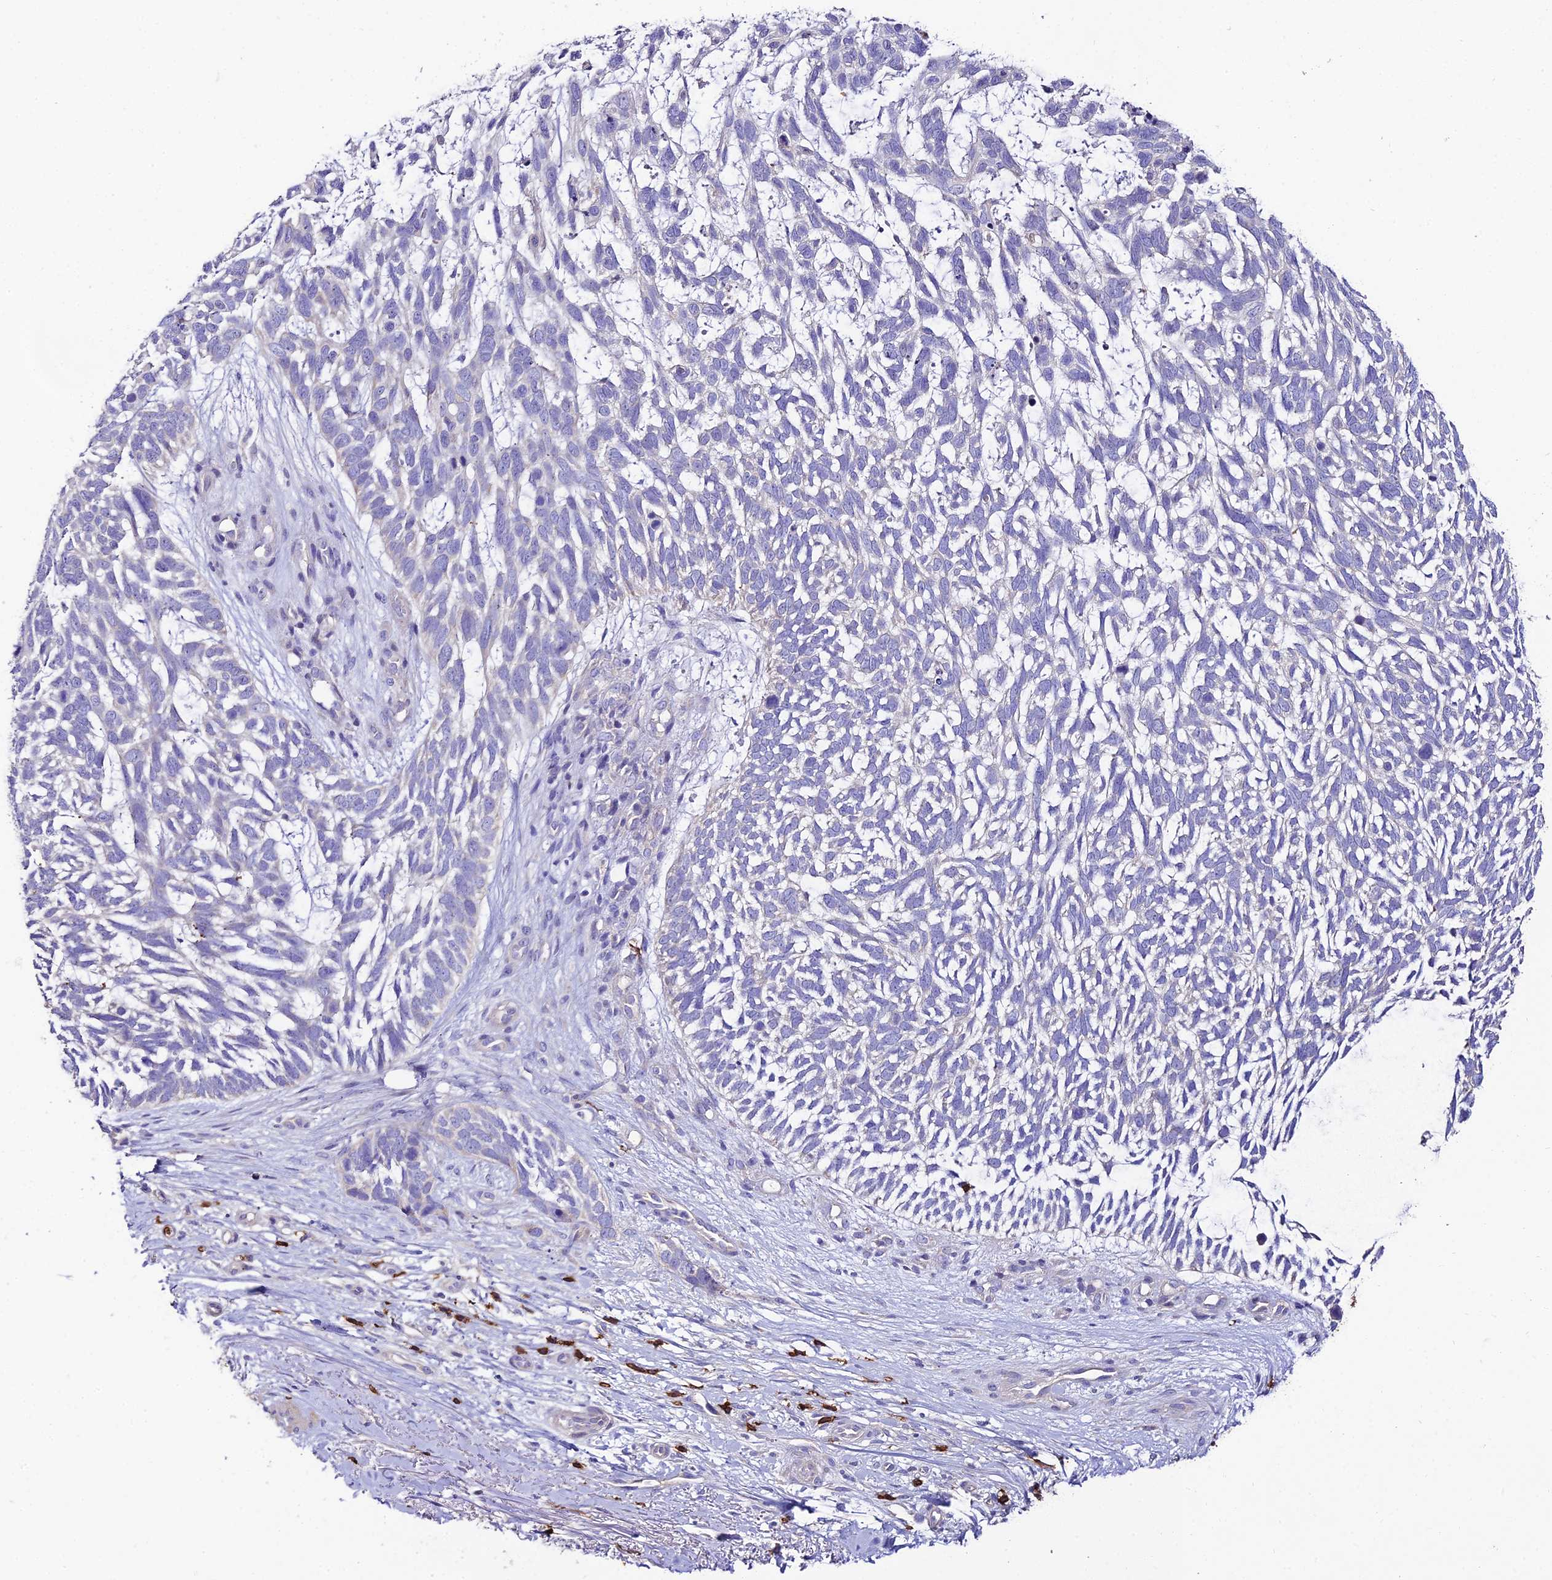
{"staining": {"intensity": "negative", "quantity": "none", "location": "none"}, "tissue": "skin cancer", "cell_type": "Tumor cells", "image_type": "cancer", "snomed": [{"axis": "morphology", "description": "Basal cell carcinoma"}, {"axis": "topography", "description": "Skin"}], "caption": "An immunohistochemistry micrograph of skin basal cell carcinoma is shown. There is no staining in tumor cells of skin basal cell carcinoma. (Brightfield microscopy of DAB (3,3'-diaminobenzidine) IHC at high magnification).", "gene": "PTPRCAP", "patient": {"sex": "male", "age": 88}}